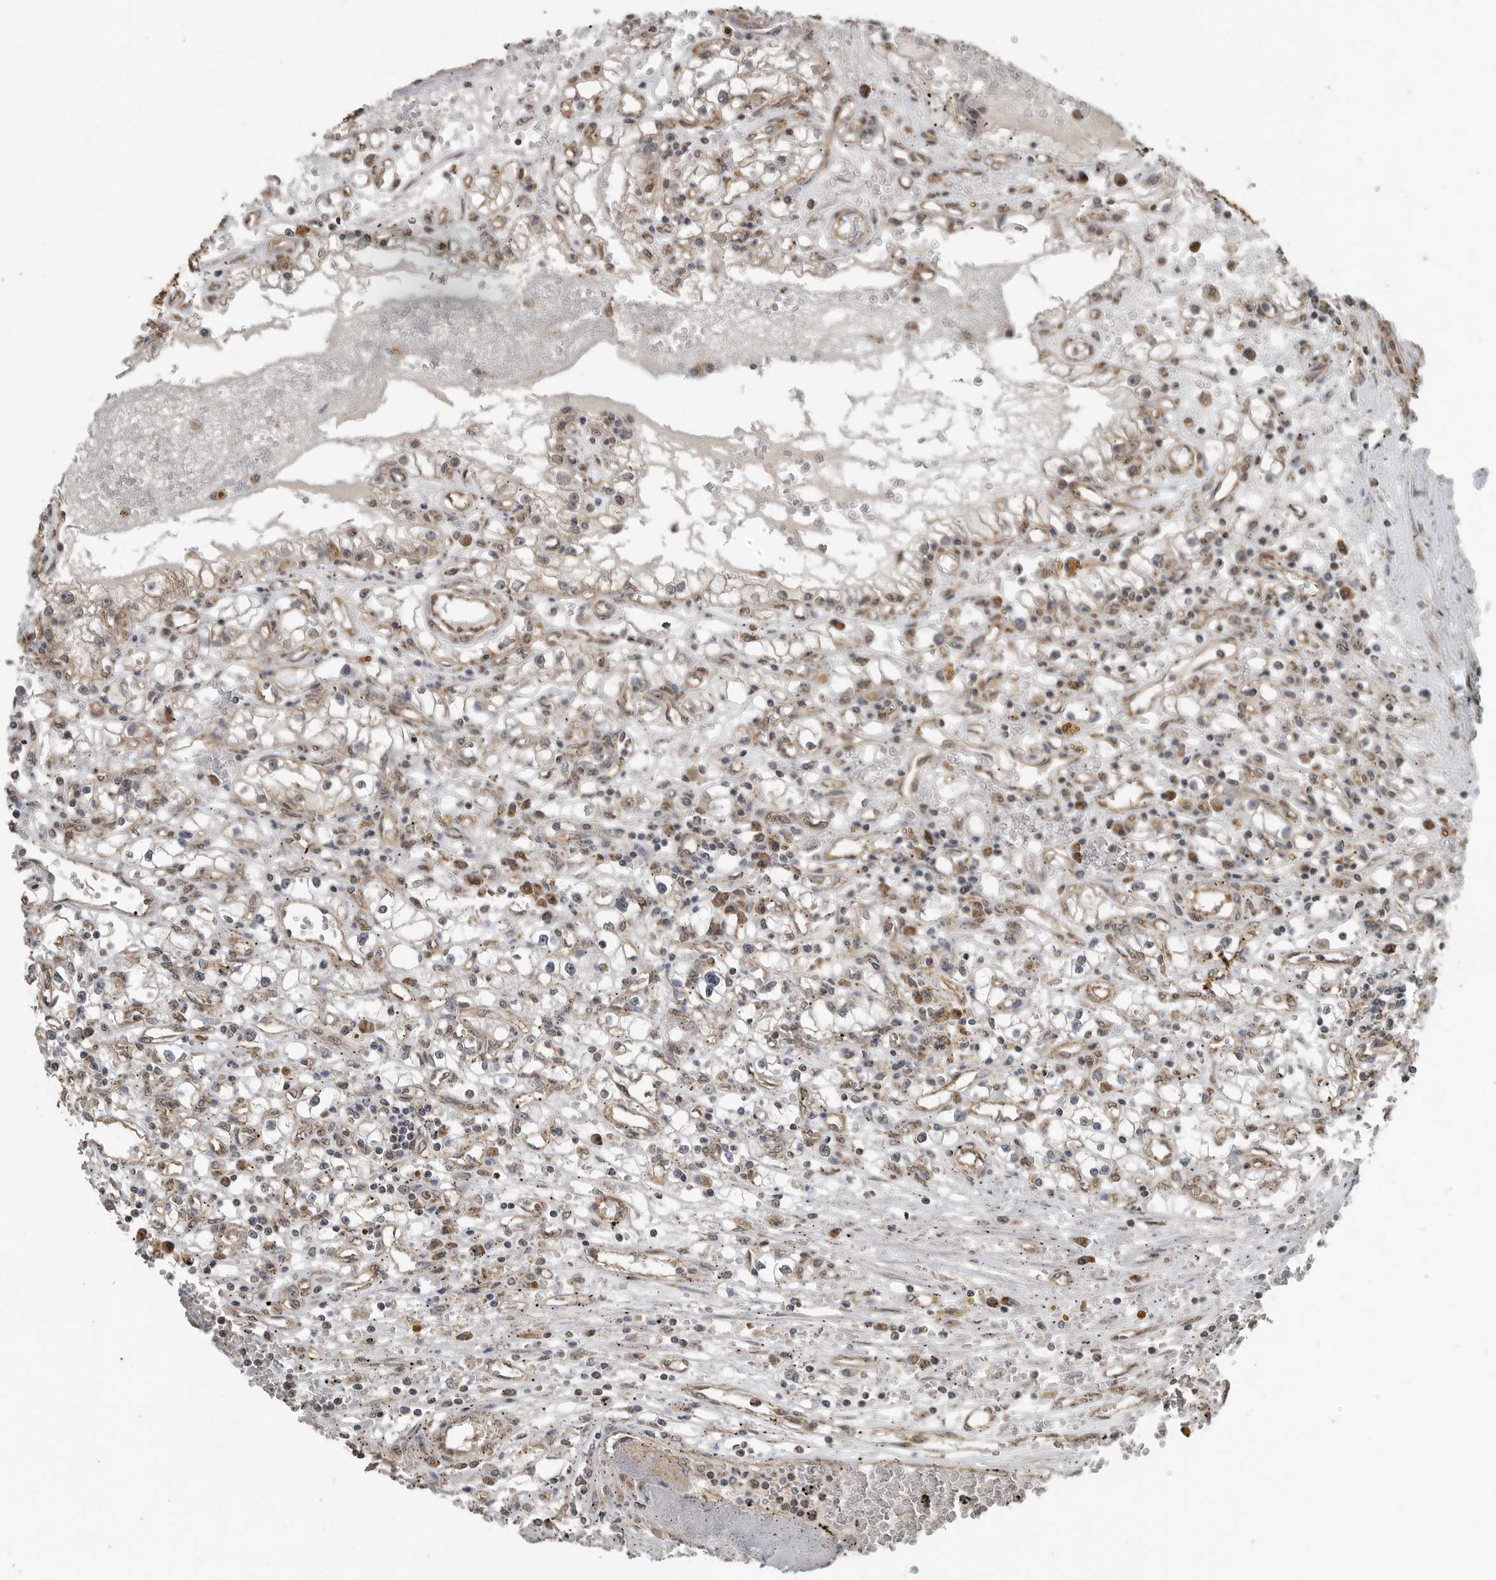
{"staining": {"intensity": "weak", "quantity": "25%-75%", "location": "cytoplasmic/membranous,nuclear"}, "tissue": "renal cancer", "cell_type": "Tumor cells", "image_type": "cancer", "snomed": [{"axis": "morphology", "description": "Adenocarcinoma, NOS"}, {"axis": "topography", "description": "Kidney"}], "caption": "This is a micrograph of immunohistochemistry staining of adenocarcinoma (renal), which shows weak expression in the cytoplasmic/membranous and nuclear of tumor cells.", "gene": "AFAP1", "patient": {"sex": "male", "age": 56}}